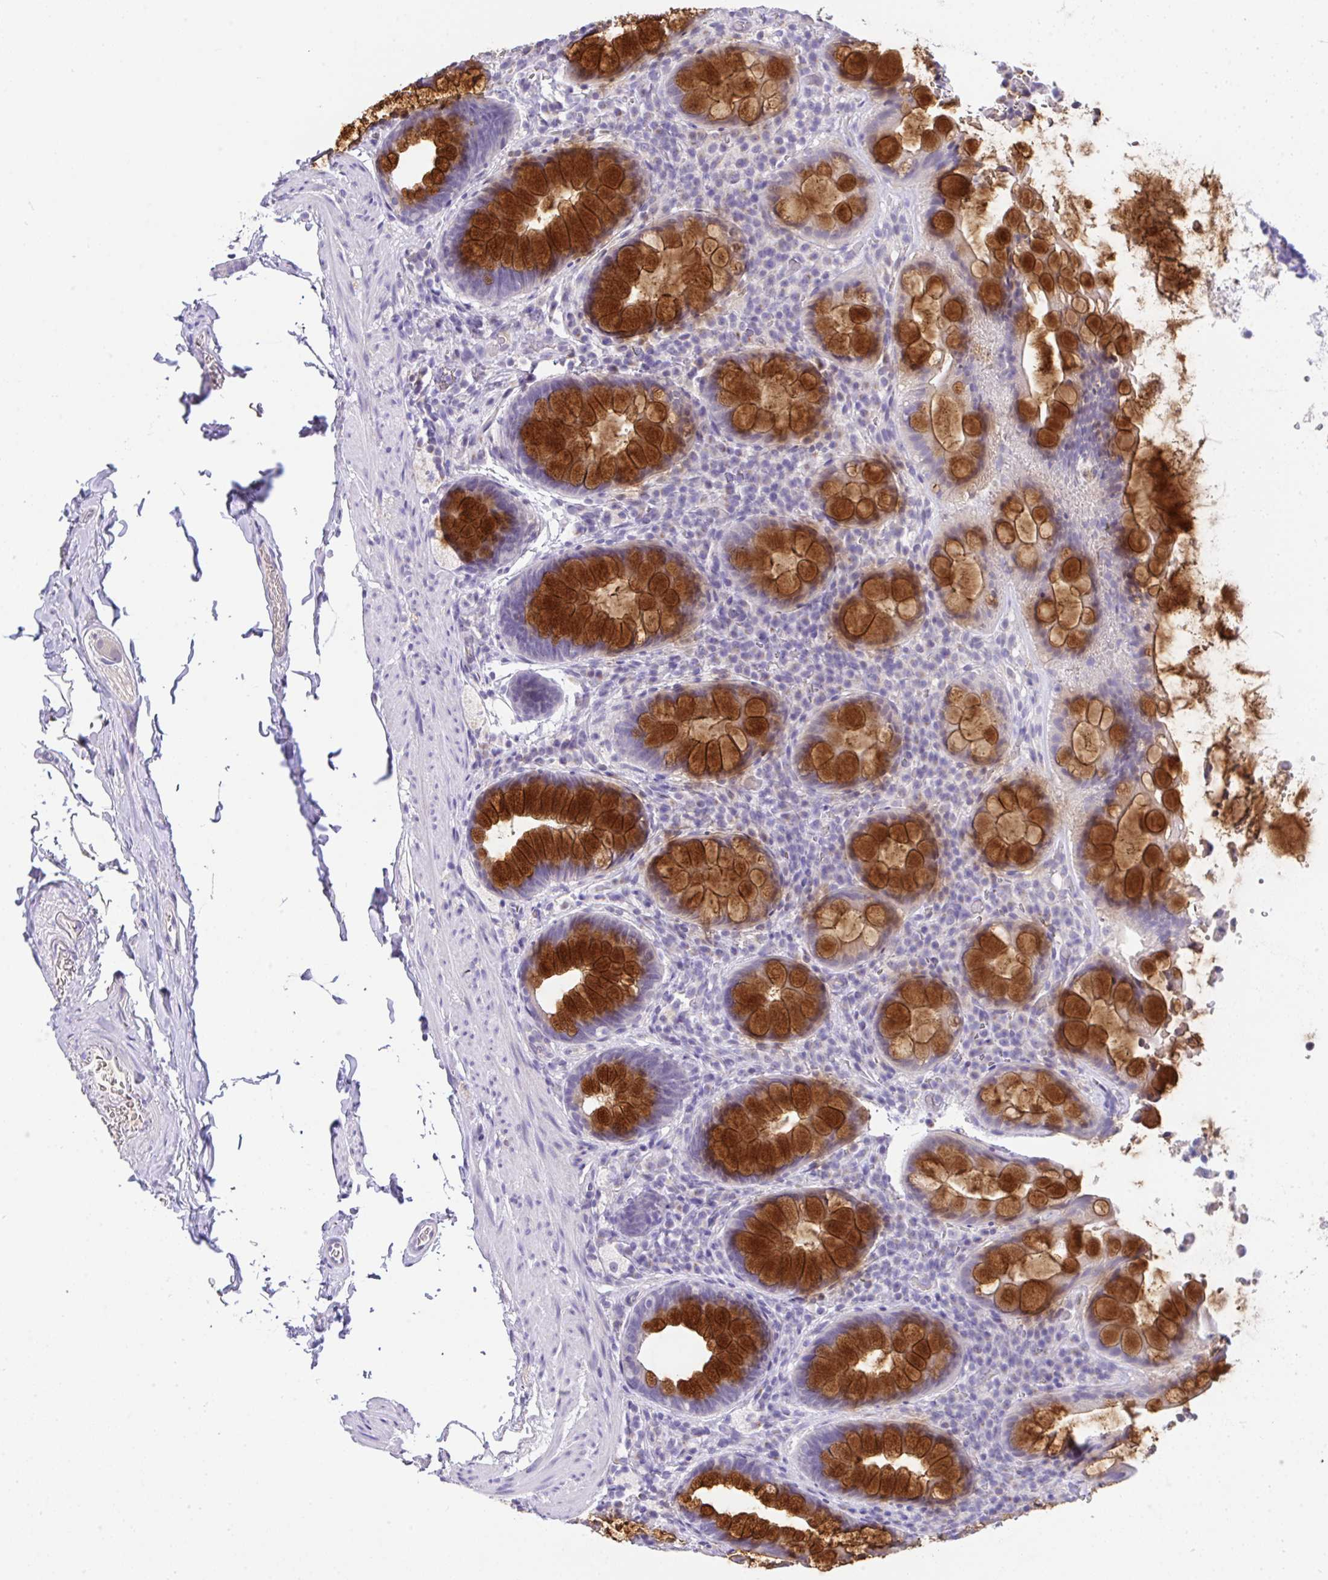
{"staining": {"intensity": "strong", "quantity": "25%-75%", "location": "cytoplasmic/membranous"}, "tissue": "rectum", "cell_type": "Glandular cells", "image_type": "normal", "snomed": [{"axis": "morphology", "description": "Normal tissue, NOS"}, {"axis": "topography", "description": "Rectum"}], "caption": "Normal rectum exhibits strong cytoplasmic/membranous expression in approximately 25%-75% of glandular cells, visualized by immunohistochemistry.", "gene": "SERPINE3", "patient": {"sex": "female", "age": 69}}